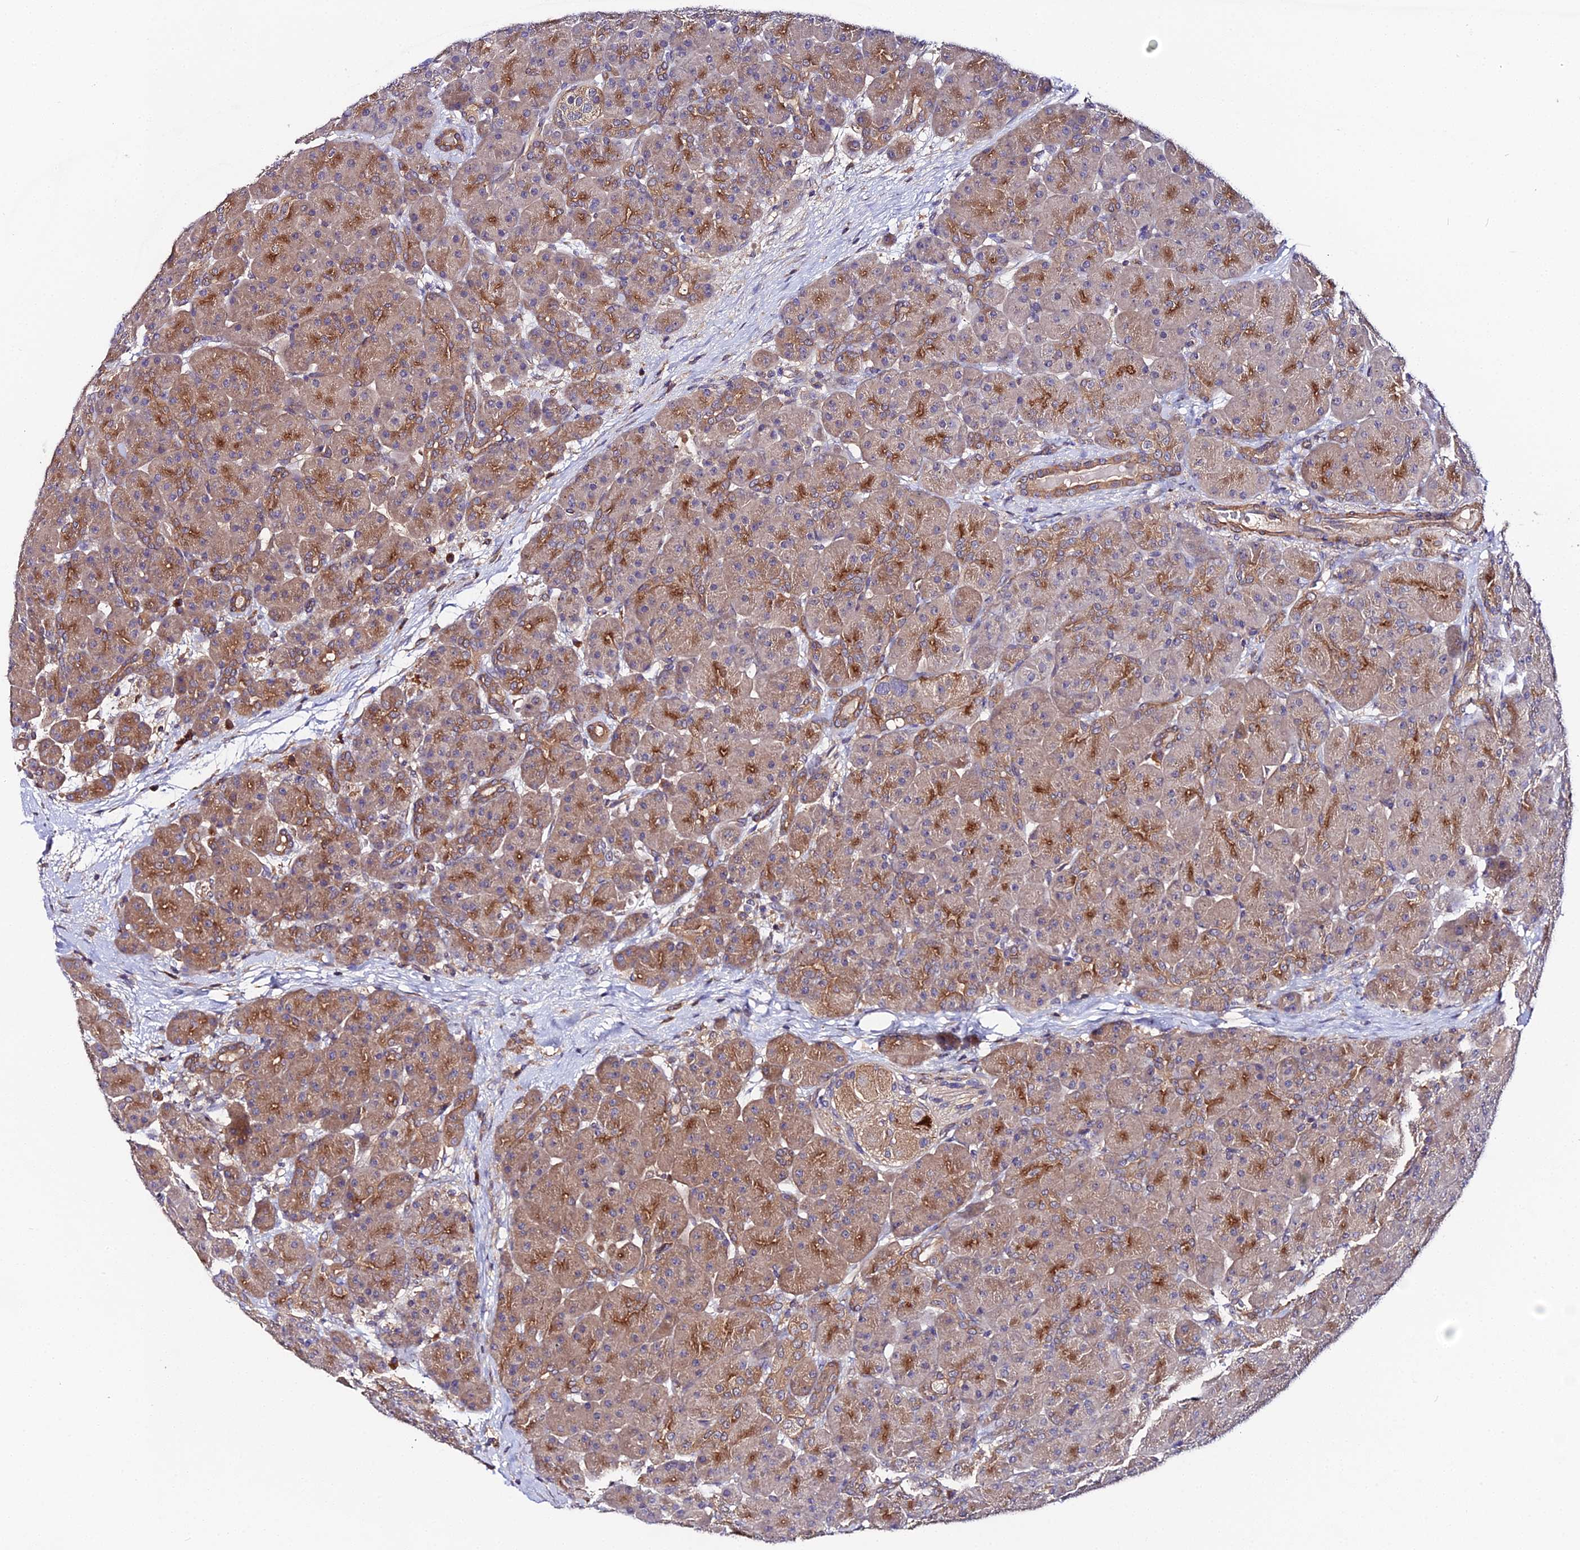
{"staining": {"intensity": "moderate", "quantity": ">75%", "location": "cytoplasmic/membranous"}, "tissue": "pancreas", "cell_type": "Exocrine glandular cells", "image_type": "normal", "snomed": [{"axis": "morphology", "description": "Normal tissue, NOS"}, {"axis": "topography", "description": "Pancreas"}], "caption": "DAB immunohistochemical staining of unremarkable human pancreas reveals moderate cytoplasmic/membranous protein staining in about >75% of exocrine glandular cells. The staining was performed using DAB to visualize the protein expression in brown, while the nuclei were stained in blue with hematoxylin (Magnification: 20x).", "gene": "TRIM26", "patient": {"sex": "male", "age": 66}}